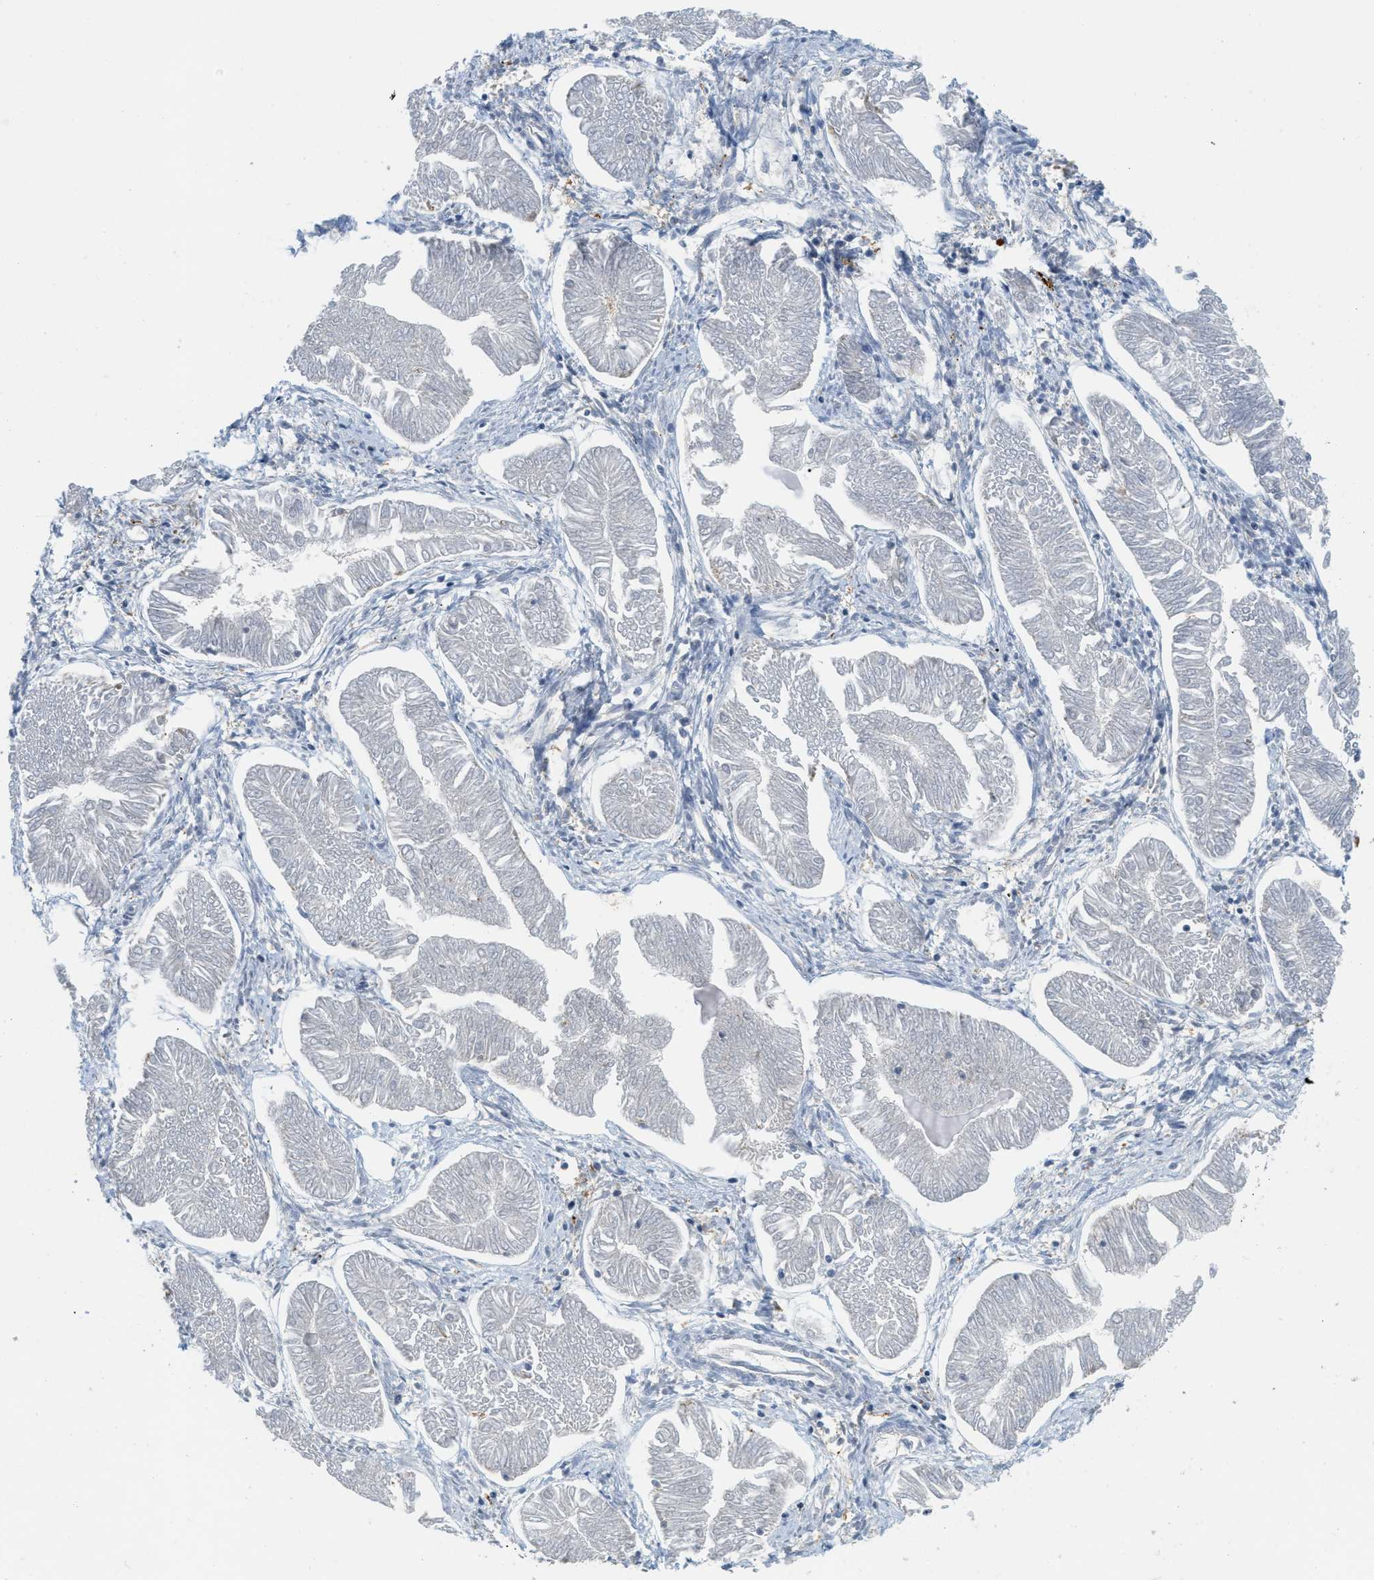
{"staining": {"intensity": "negative", "quantity": "none", "location": "none"}, "tissue": "endometrial cancer", "cell_type": "Tumor cells", "image_type": "cancer", "snomed": [{"axis": "morphology", "description": "Adenocarcinoma, NOS"}, {"axis": "topography", "description": "Endometrium"}], "caption": "Endometrial cancer stained for a protein using IHC shows no positivity tumor cells.", "gene": "ING1", "patient": {"sex": "female", "age": 53}}